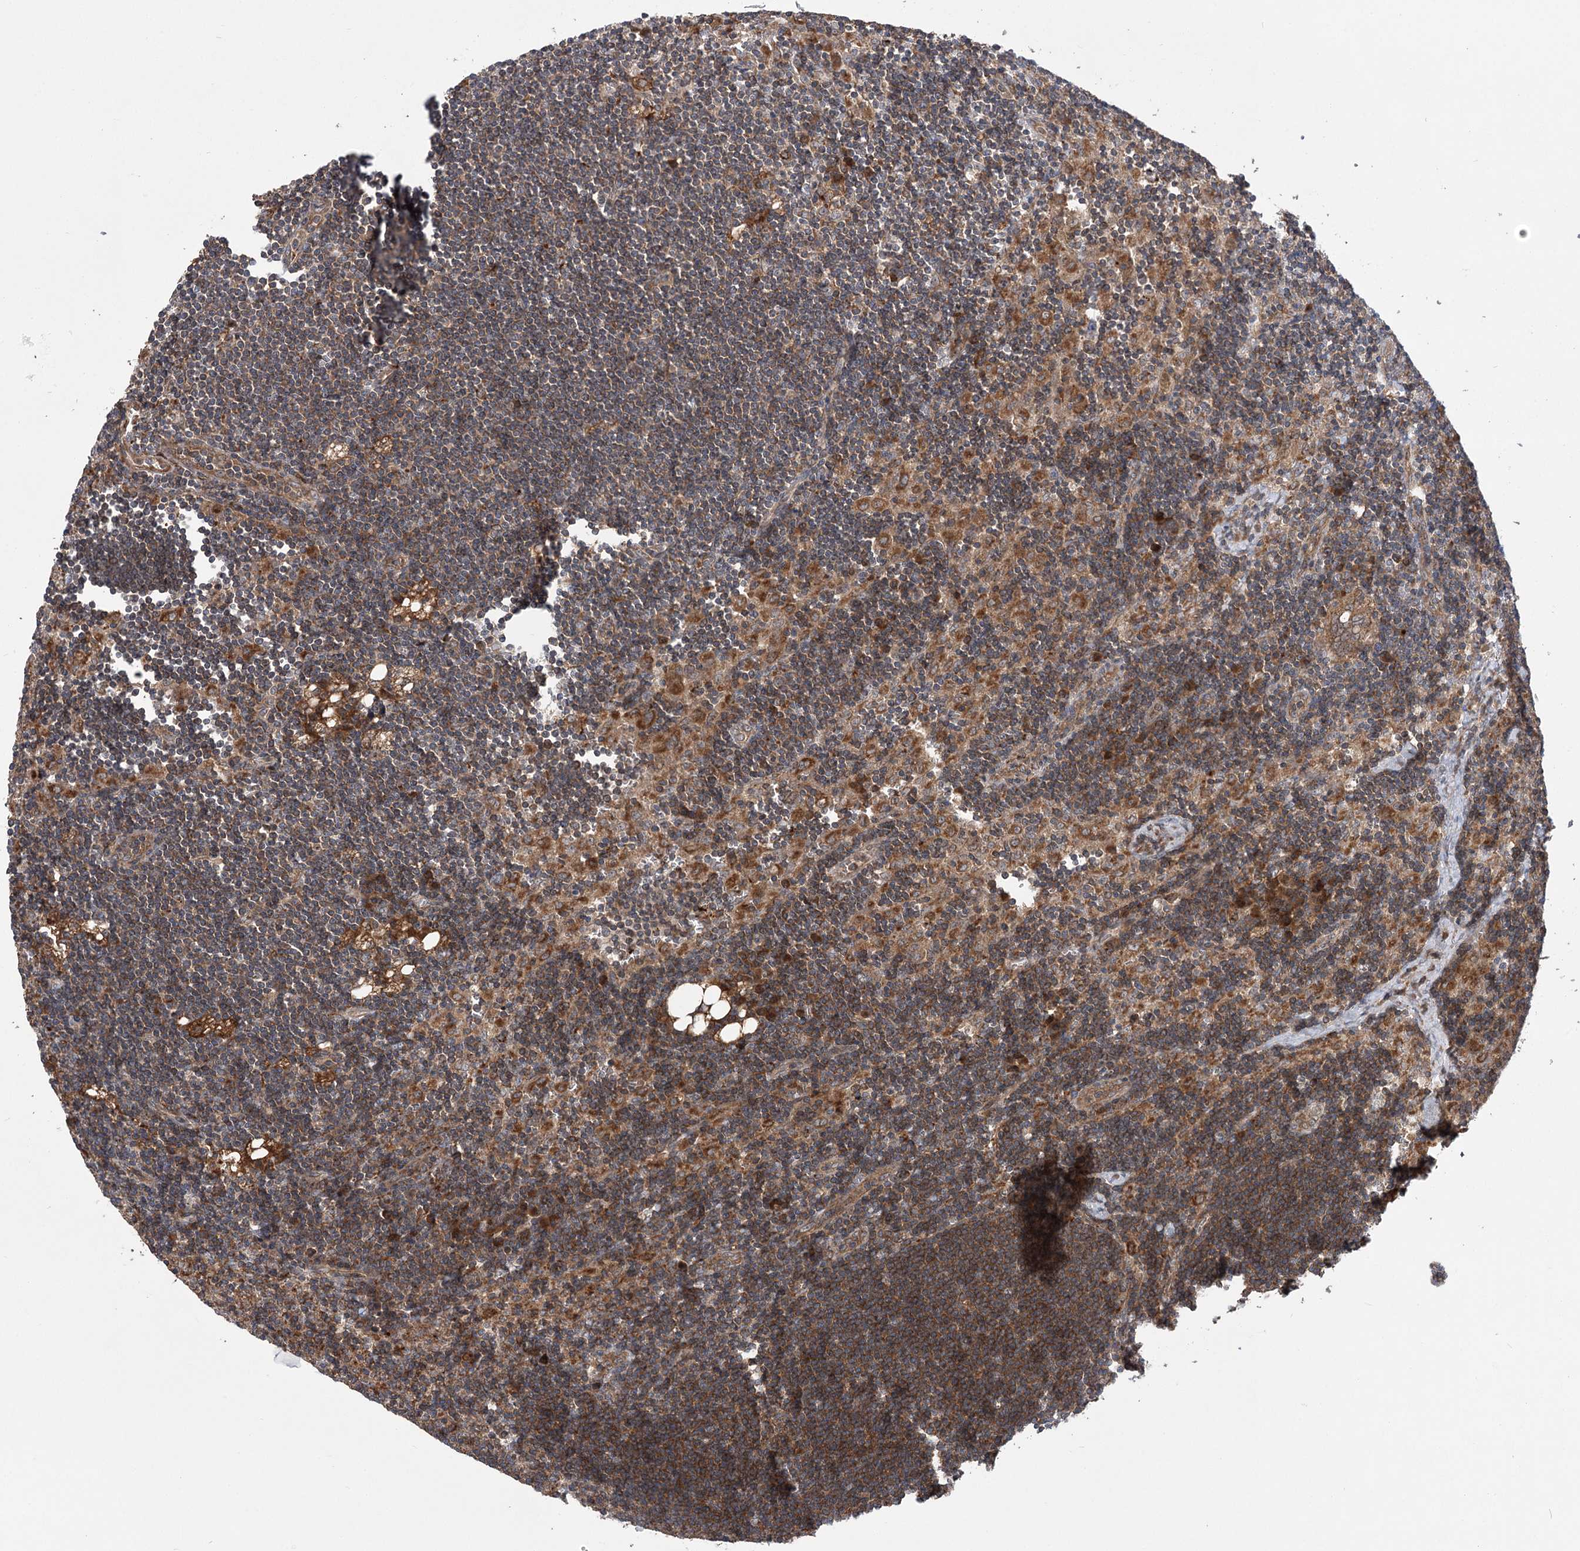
{"staining": {"intensity": "moderate", "quantity": ">75%", "location": "cytoplasmic/membranous"}, "tissue": "lymph node", "cell_type": "Germinal center cells", "image_type": "normal", "snomed": [{"axis": "morphology", "description": "Normal tissue, NOS"}, {"axis": "topography", "description": "Lymph node"}], "caption": "Immunohistochemical staining of unremarkable human lymph node shows moderate cytoplasmic/membranous protein positivity in about >75% of germinal center cells. The staining is performed using DAB brown chromogen to label protein expression. The nuclei are counter-stained blue using hematoxylin.", "gene": "VPS37B", "patient": {"sex": "male", "age": 24}}